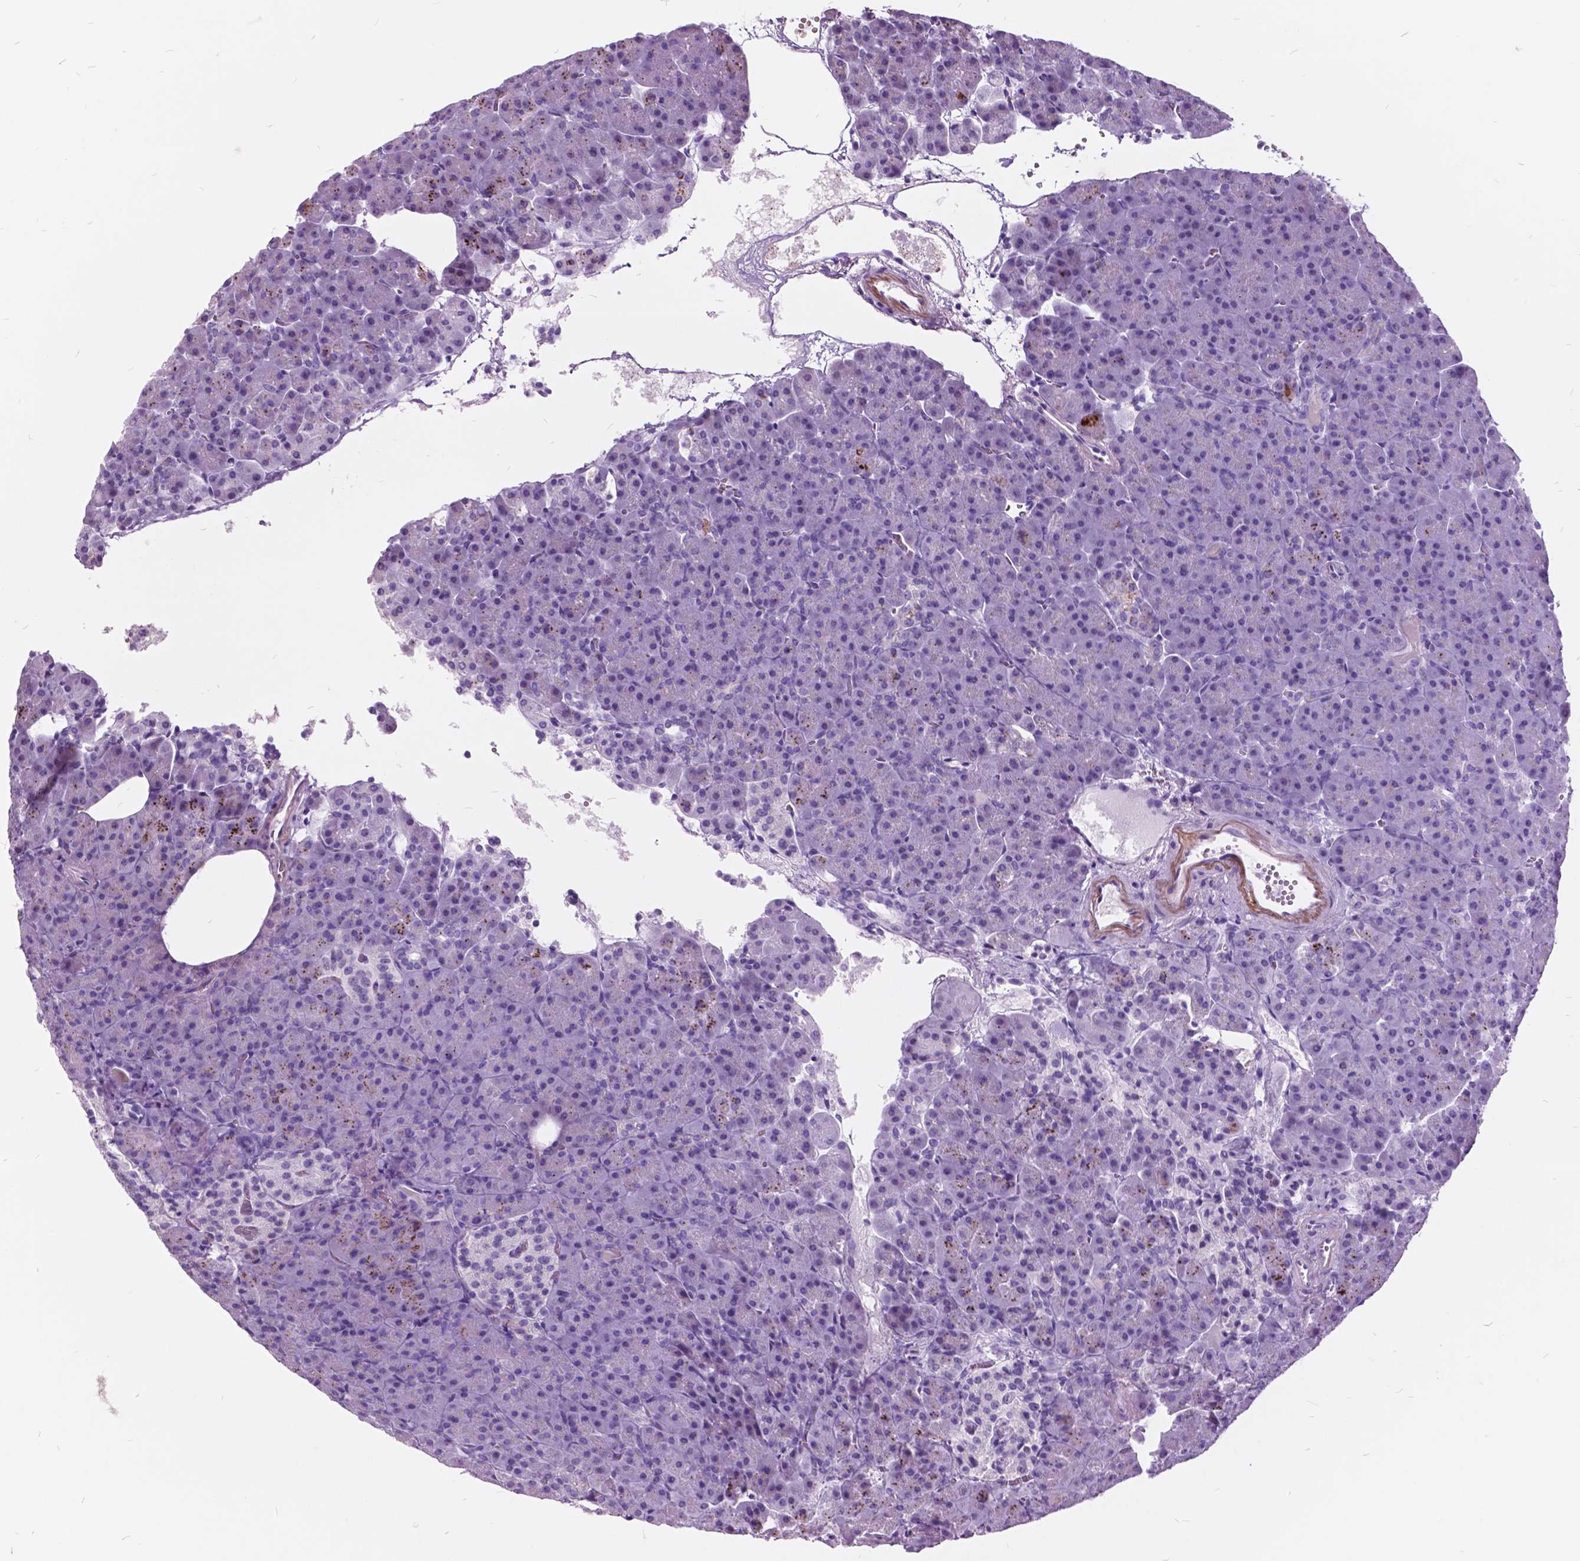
{"staining": {"intensity": "strong", "quantity": "<25%", "location": "cytoplasmic/membranous"}, "tissue": "pancreas", "cell_type": "Exocrine glandular cells", "image_type": "normal", "snomed": [{"axis": "morphology", "description": "Normal tissue, NOS"}, {"axis": "topography", "description": "Pancreas"}], "caption": "IHC (DAB (3,3'-diaminobenzidine)) staining of unremarkable pancreas shows strong cytoplasmic/membranous protein staining in approximately <25% of exocrine glandular cells.", "gene": "GDF9", "patient": {"sex": "female", "age": 74}}